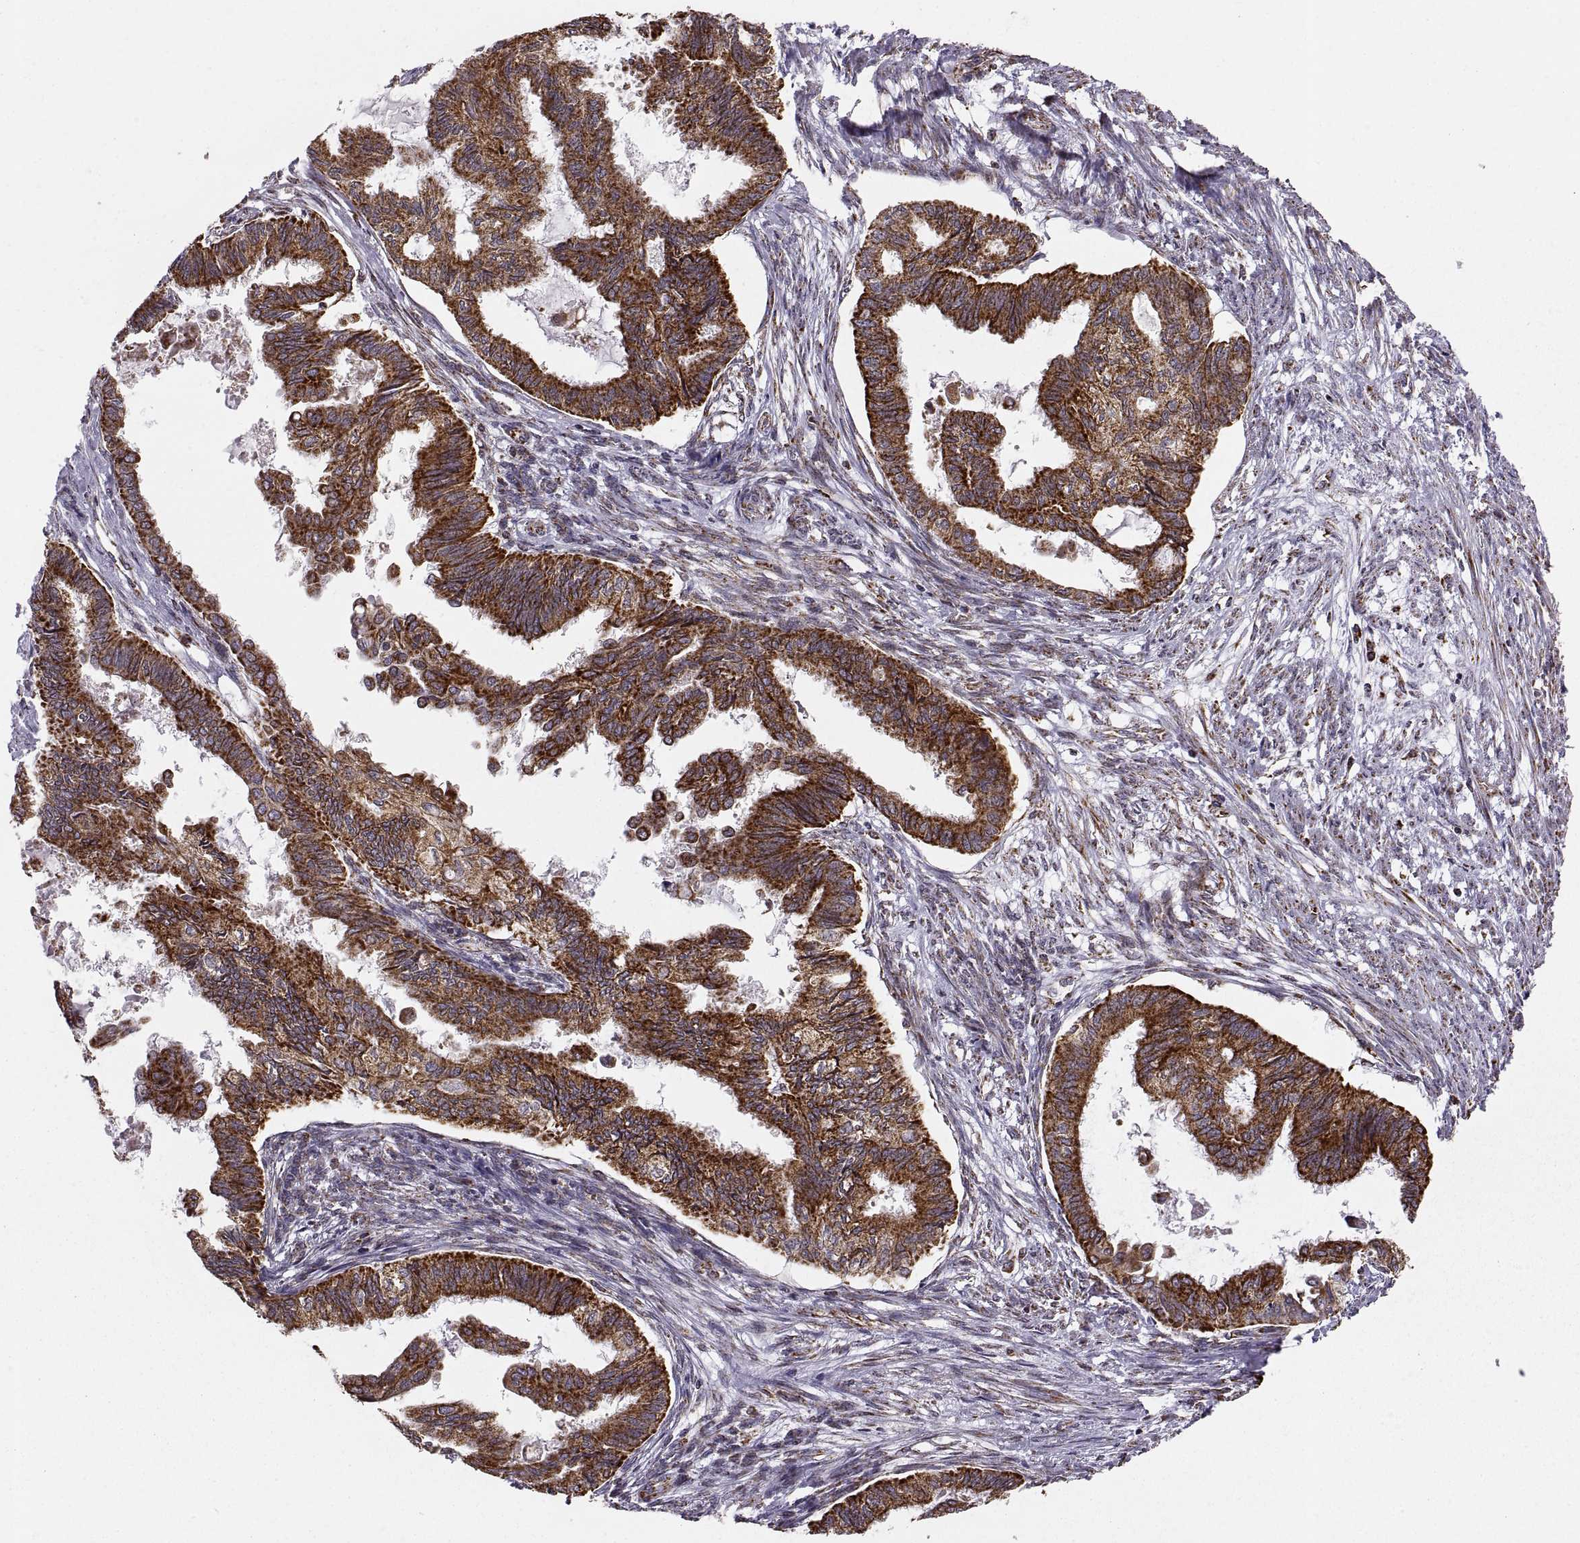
{"staining": {"intensity": "strong", "quantity": ">75%", "location": "cytoplasmic/membranous"}, "tissue": "endometrial cancer", "cell_type": "Tumor cells", "image_type": "cancer", "snomed": [{"axis": "morphology", "description": "Adenocarcinoma, NOS"}, {"axis": "topography", "description": "Endometrium"}], "caption": "Protein expression analysis of human endometrial cancer (adenocarcinoma) reveals strong cytoplasmic/membranous positivity in about >75% of tumor cells. The staining is performed using DAB brown chromogen to label protein expression. The nuclei are counter-stained blue using hematoxylin.", "gene": "ARSD", "patient": {"sex": "female", "age": 86}}